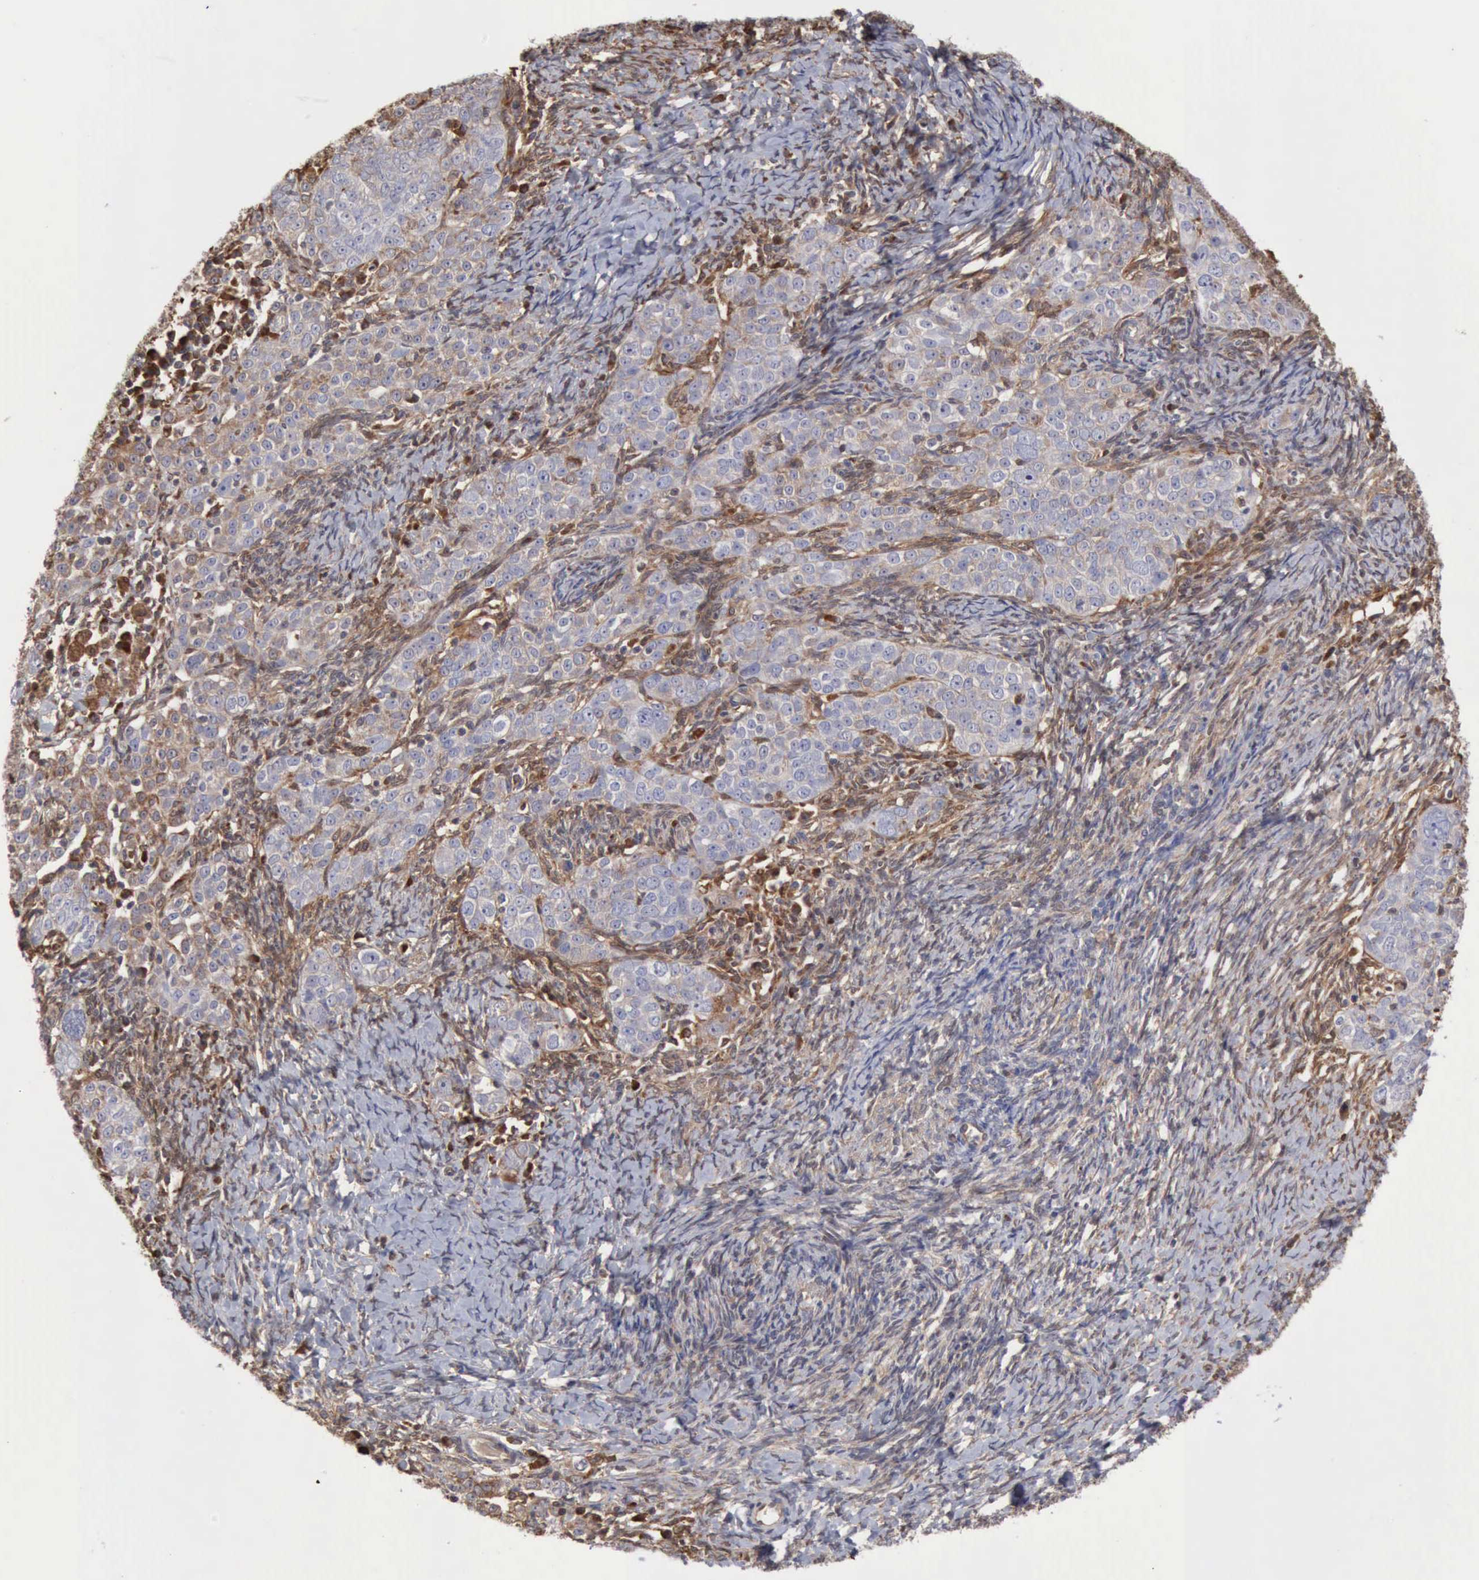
{"staining": {"intensity": "moderate", "quantity": ">75%", "location": "cytoplasmic/membranous"}, "tissue": "ovarian cancer", "cell_type": "Tumor cells", "image_type": "cancer", "snomed": [{"axis": "morphology", "description": "Normal tissue, NOS"}, {"axis": "morphology", "description": "Cystadenocarcinoma, serous, NOS"}, {"axis": "topography", "description": "Ovary"}], "caption": "Immunohistochemical staining of human serous cystadenocarcinoma (ovarian) exhibits medium levels of moderate cytoplasmic/membranous protein positivity in approximately >75% of tumor cells.", "gene": "APOL2", "patient": {"sex": "female", "age": 62}}